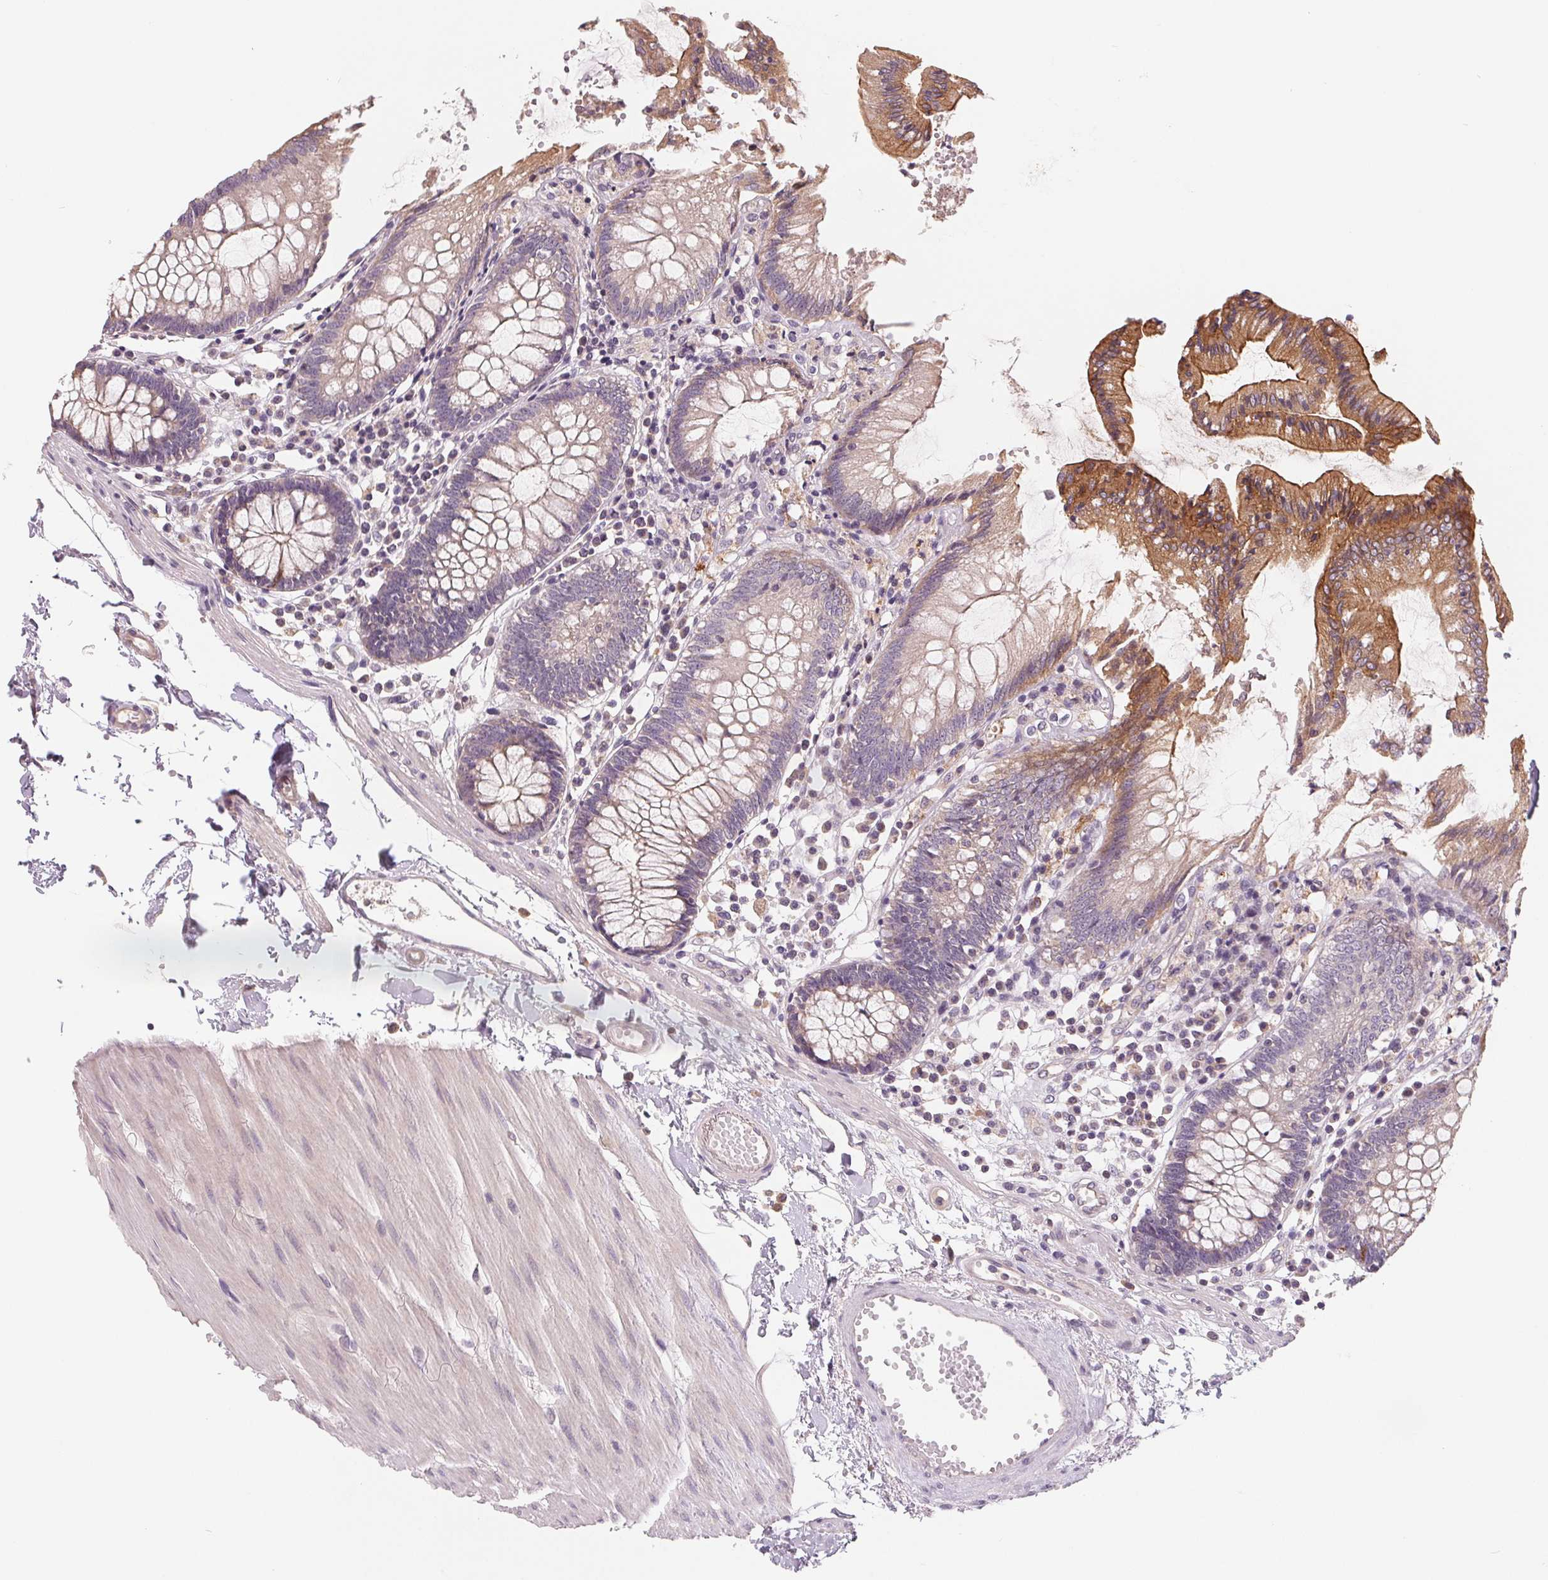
{"staining": {"intensity": "negative", "quantity": "none", "location": "none"}, "tissue": "colon", "cell_type": "Endothelial cells", "image_type": "normal", "snomed": [{"axis": "morphology", "description": "Normal tissue, NOS"}, {"axis": "morphology", "description": "Adenocarcinoma, NOS"}, {"axis": "topography", "description": "Colon"}], "caption": "DAB (3,3'-diaminobenzidine) immunohistochemical staining of unremarkable human colon reveals no significant staining in endothelial cells.", "gene": "AQP8", "patient": {"sex": "male", "age": 83}}